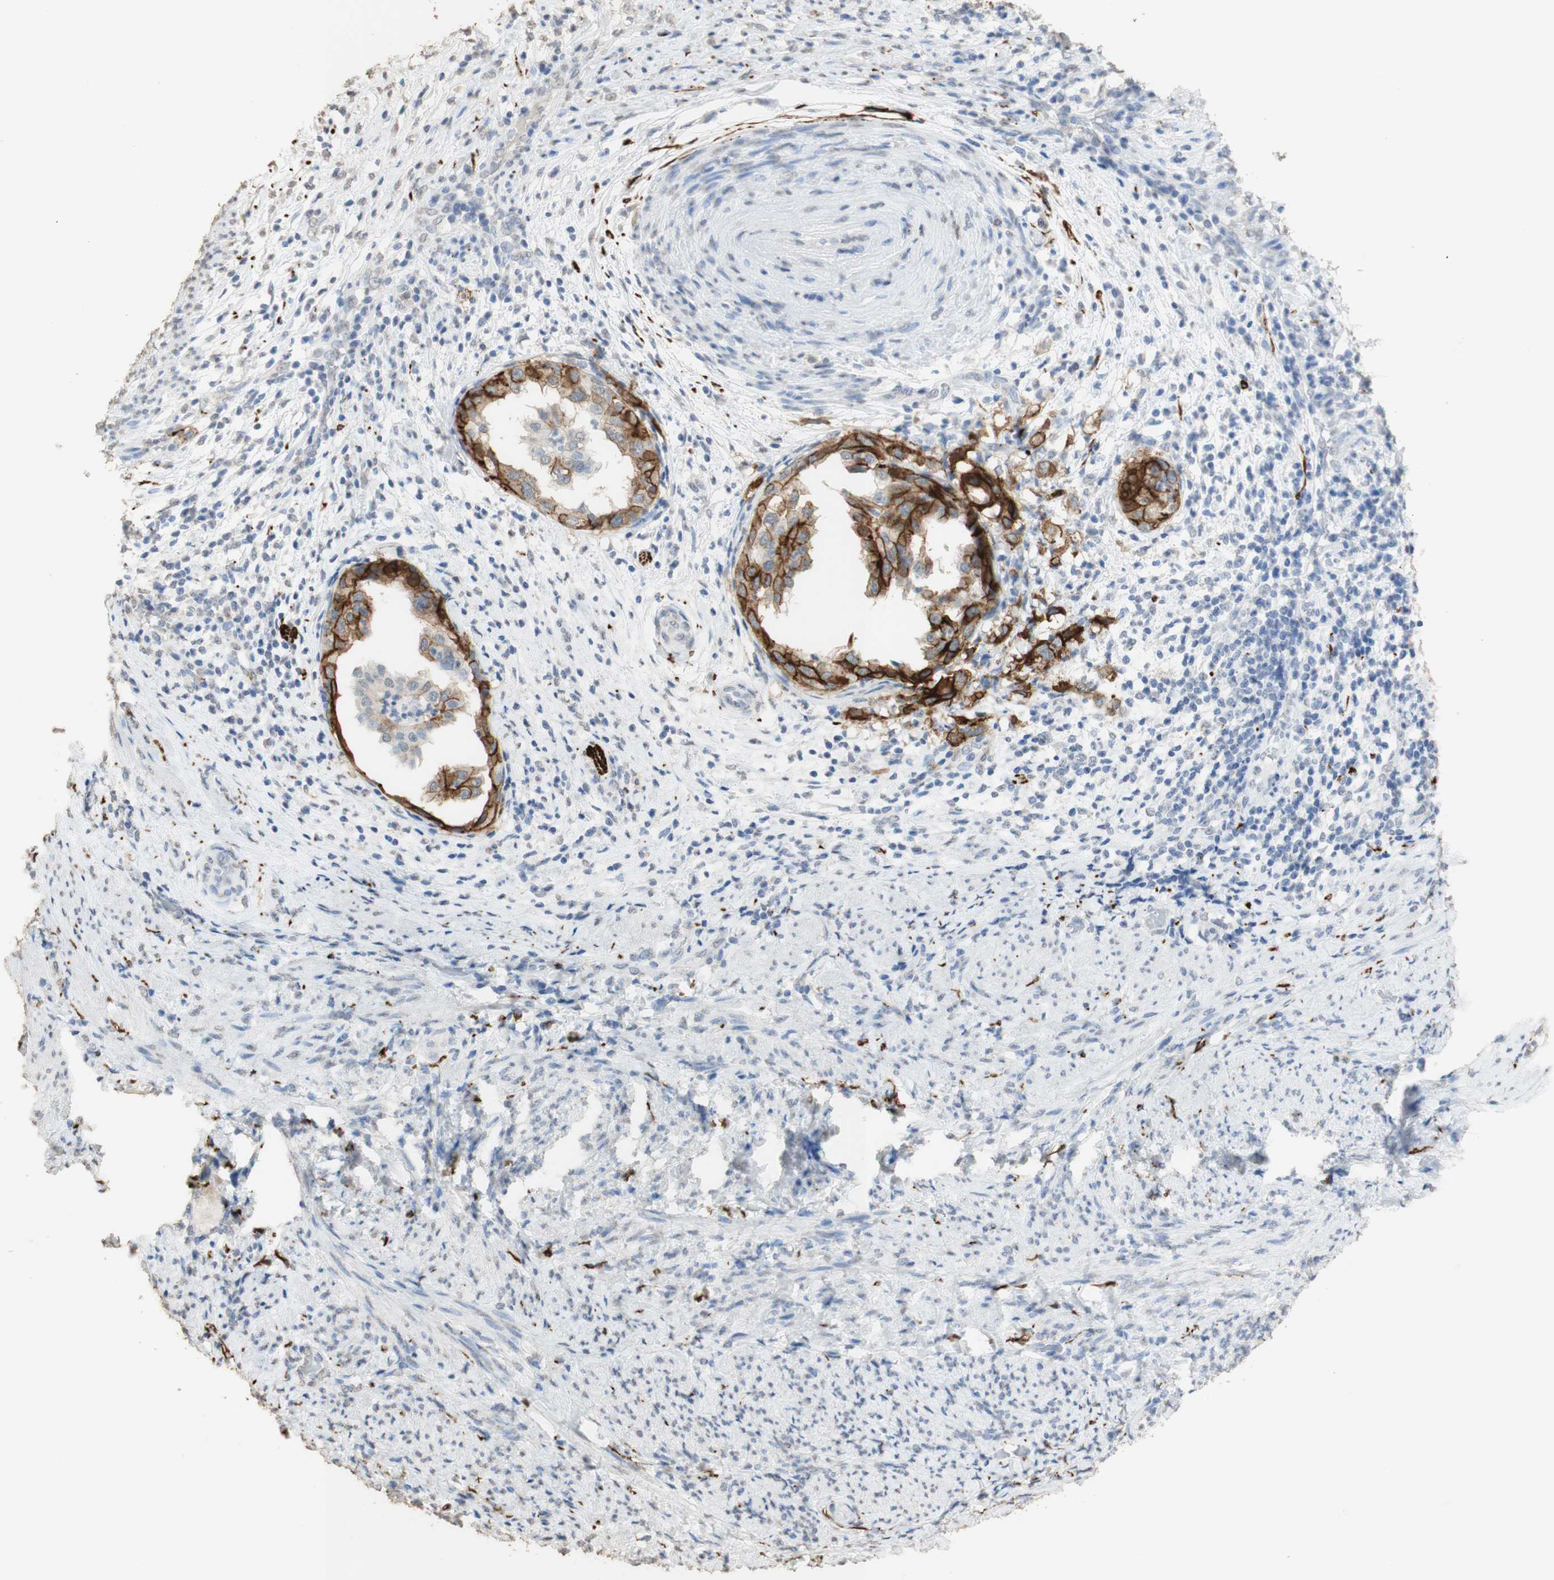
{"staining": {"intensity": "moderate", "quantity": "25%-75%", "location": "cytoplasmic/membranous"}, "tissue": "endometrial cancer", "cell_type": "Tumor cells", "image_type": "cancer", "snomed": [{"axis": "morphology", "description": "Adenocarcinoma, NOS"}, {"axis": "topography", "description": "Endometrium"}], "caption": "Adenocarcinoma (endometrial) stained with a brown dye reveals moderate cytoplasmic/membranous positive expression in approximately 25%-75% of tumor cells.", "gene": "L1CAM", "patient": {"sex": "female", "age": 85}}